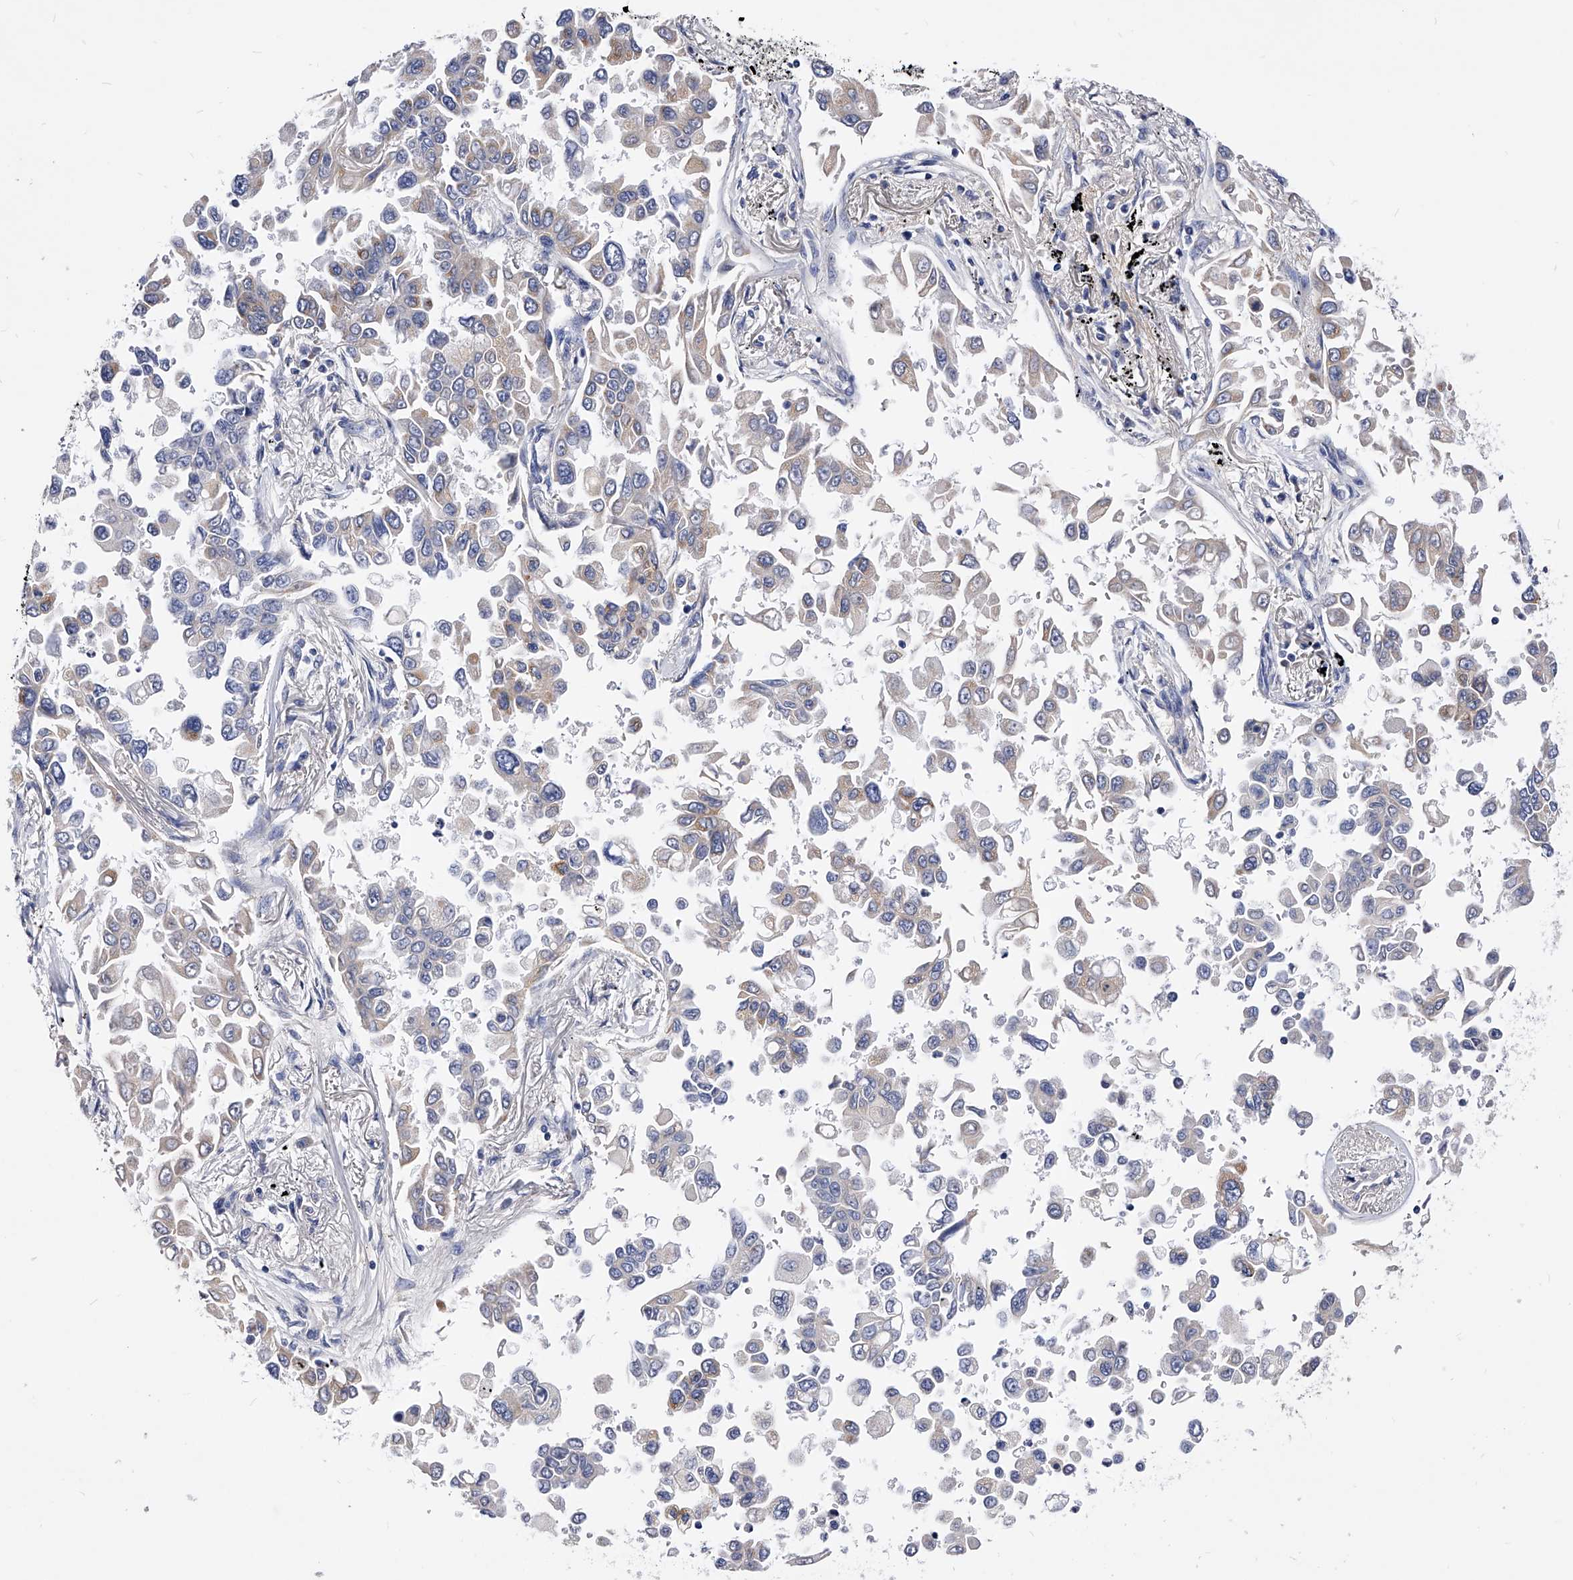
{"staining": {"intensity": "weak", "quantity": "<25%", "location": "cytoplasmic/membranous"}, "tissue": "lung cancer", "cell_type": "Tumor cells", "image_type": "cancer", "snomed": [{"axis": "morphology", "description": "Adenocarcinoma, NOS"}, {"axis": "topography", "description": "Lung"}], "caption": "DAB immunohistochemical staining of lung adenocarcinoma demonstrates no significant expression in tumor cells. Brightfield microscopy of IHC stained with DAB (brown) and hematoxylin (blue), captured at high magnification.", "gene": "ZNF529", "patient": {"sex": "female", "age": 67}}